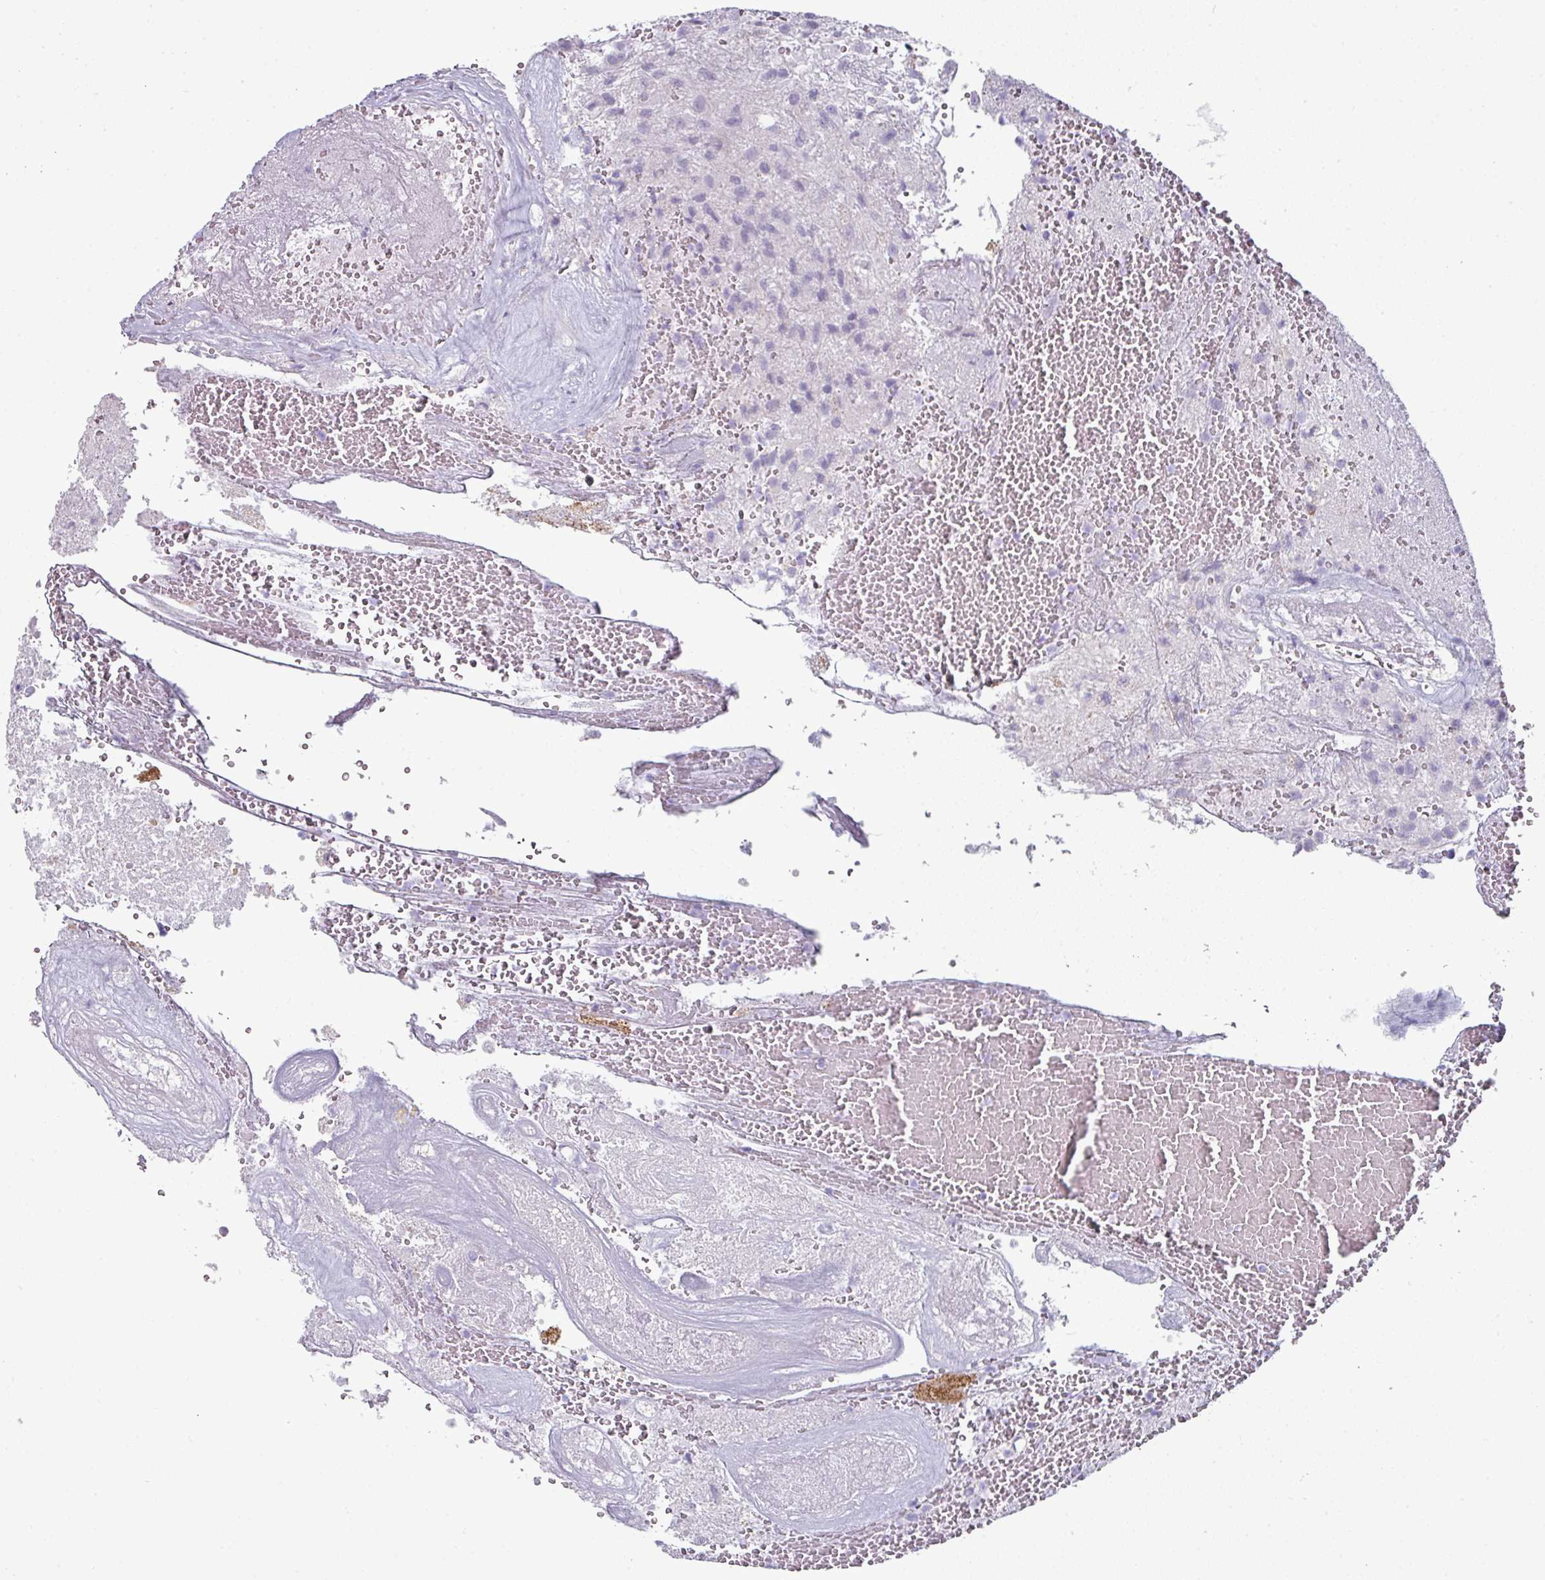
{"staining": {"intensity": "negative", "quantity": "none", "location": "none"}, "tissue": "glioma", "cell_type": "Tumor cells", "image_type": "cancer", "snomed": [{"axis": "morphology", "description": "Glioma, malignant, High grade"}, {"axis": "topography", "description": "Brain"}], "caption": "A high-resolution photomicrograph shows immunohistochemistry staining of malignant glioma (high-grade), which reveals no significant staining in tumor cells. (DAB immunohistochemistry (IHC) with hematoxylin counter stain).", "gene": "SLC17A7", "patient": {"sex": "male", "age": 56}}